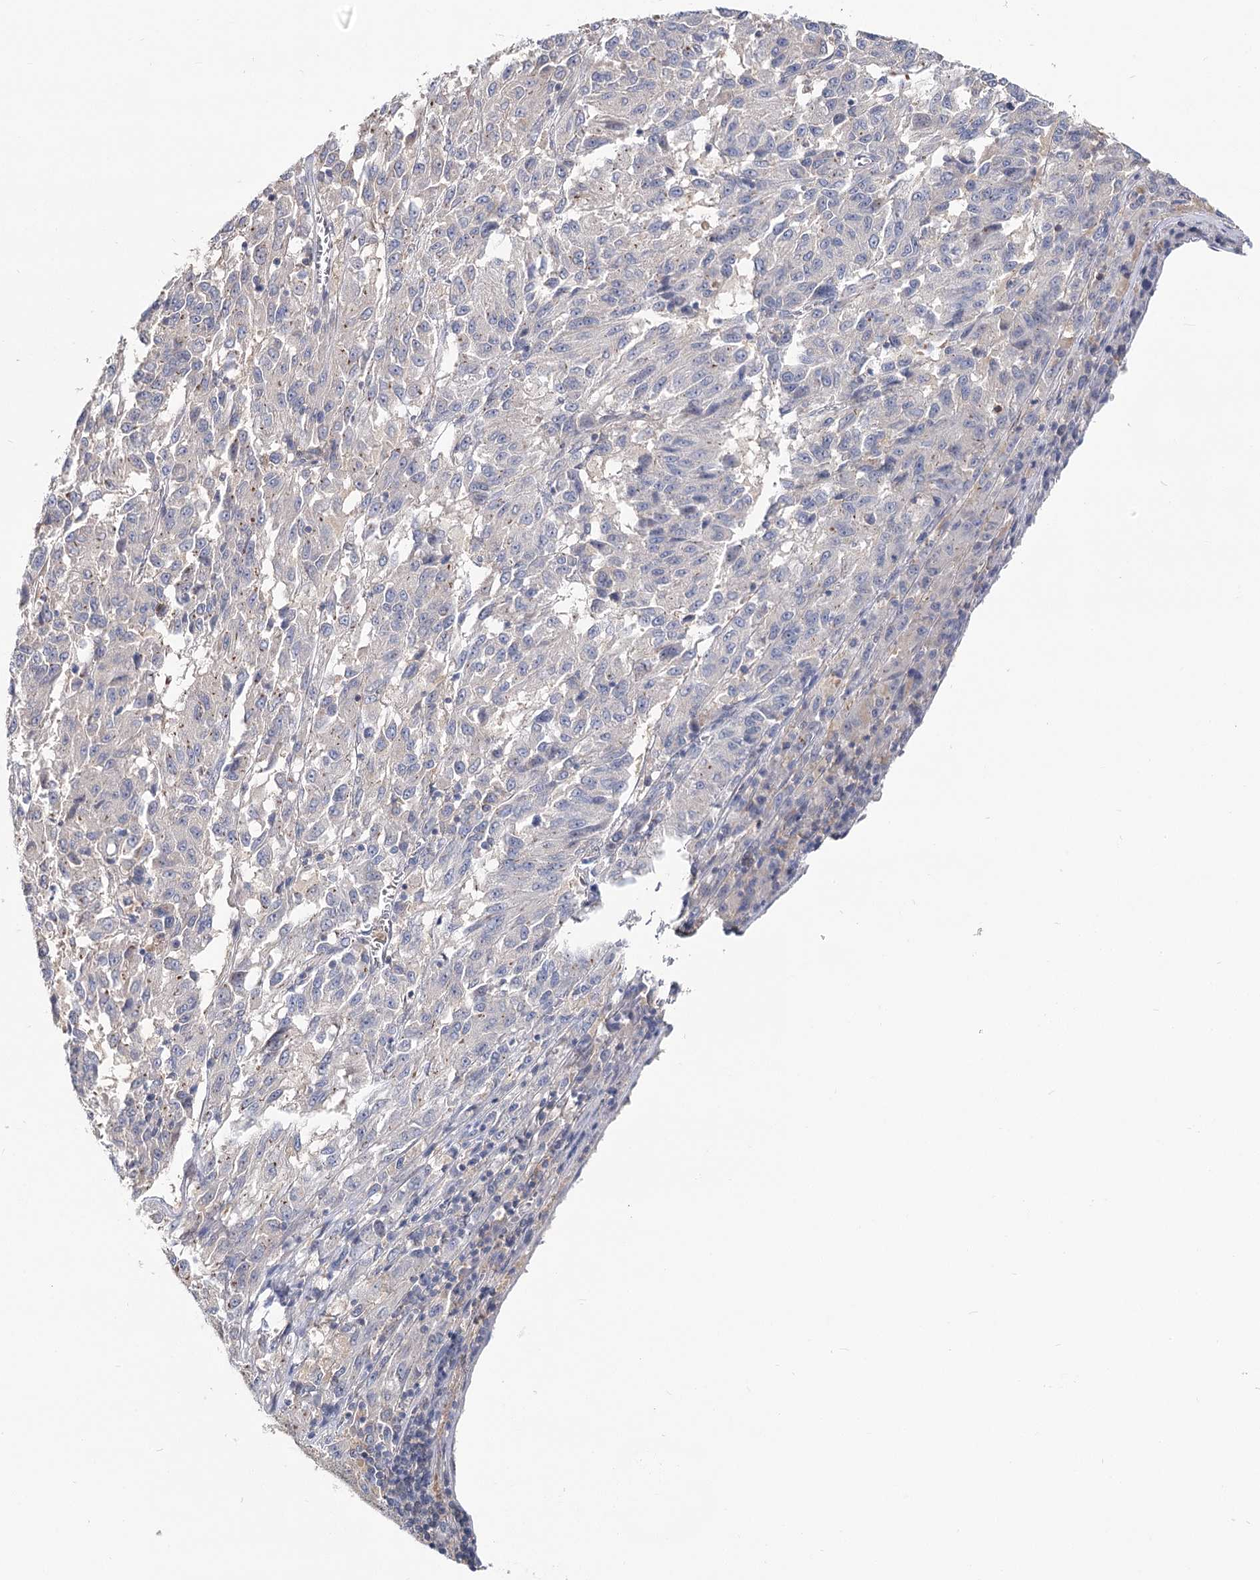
{"staining": {"intensity": "negative", "quantity": "none", "location": "none"}, "tissue": "melanoma", "cell_type": "Tumor cells", "image_type": "cancer", "snomed": [{"axis": "morphology", "description": "Malignant melanoma, Metastatic site"}, {"axis": "topography", "description": "Lung"}], "caption": "IHC photomicrograph of neoplastic tissue: melanoma stained with DAB exhibits no significant protein positivity in tumor cells. Brightfield microscopy of immunohistochemistry (IHC) stained with DAB (brown) and hematoxylin (blue), captured at high magnification.", "gene": "UGP2", "patient": {"sex": "male", "age": 64}}